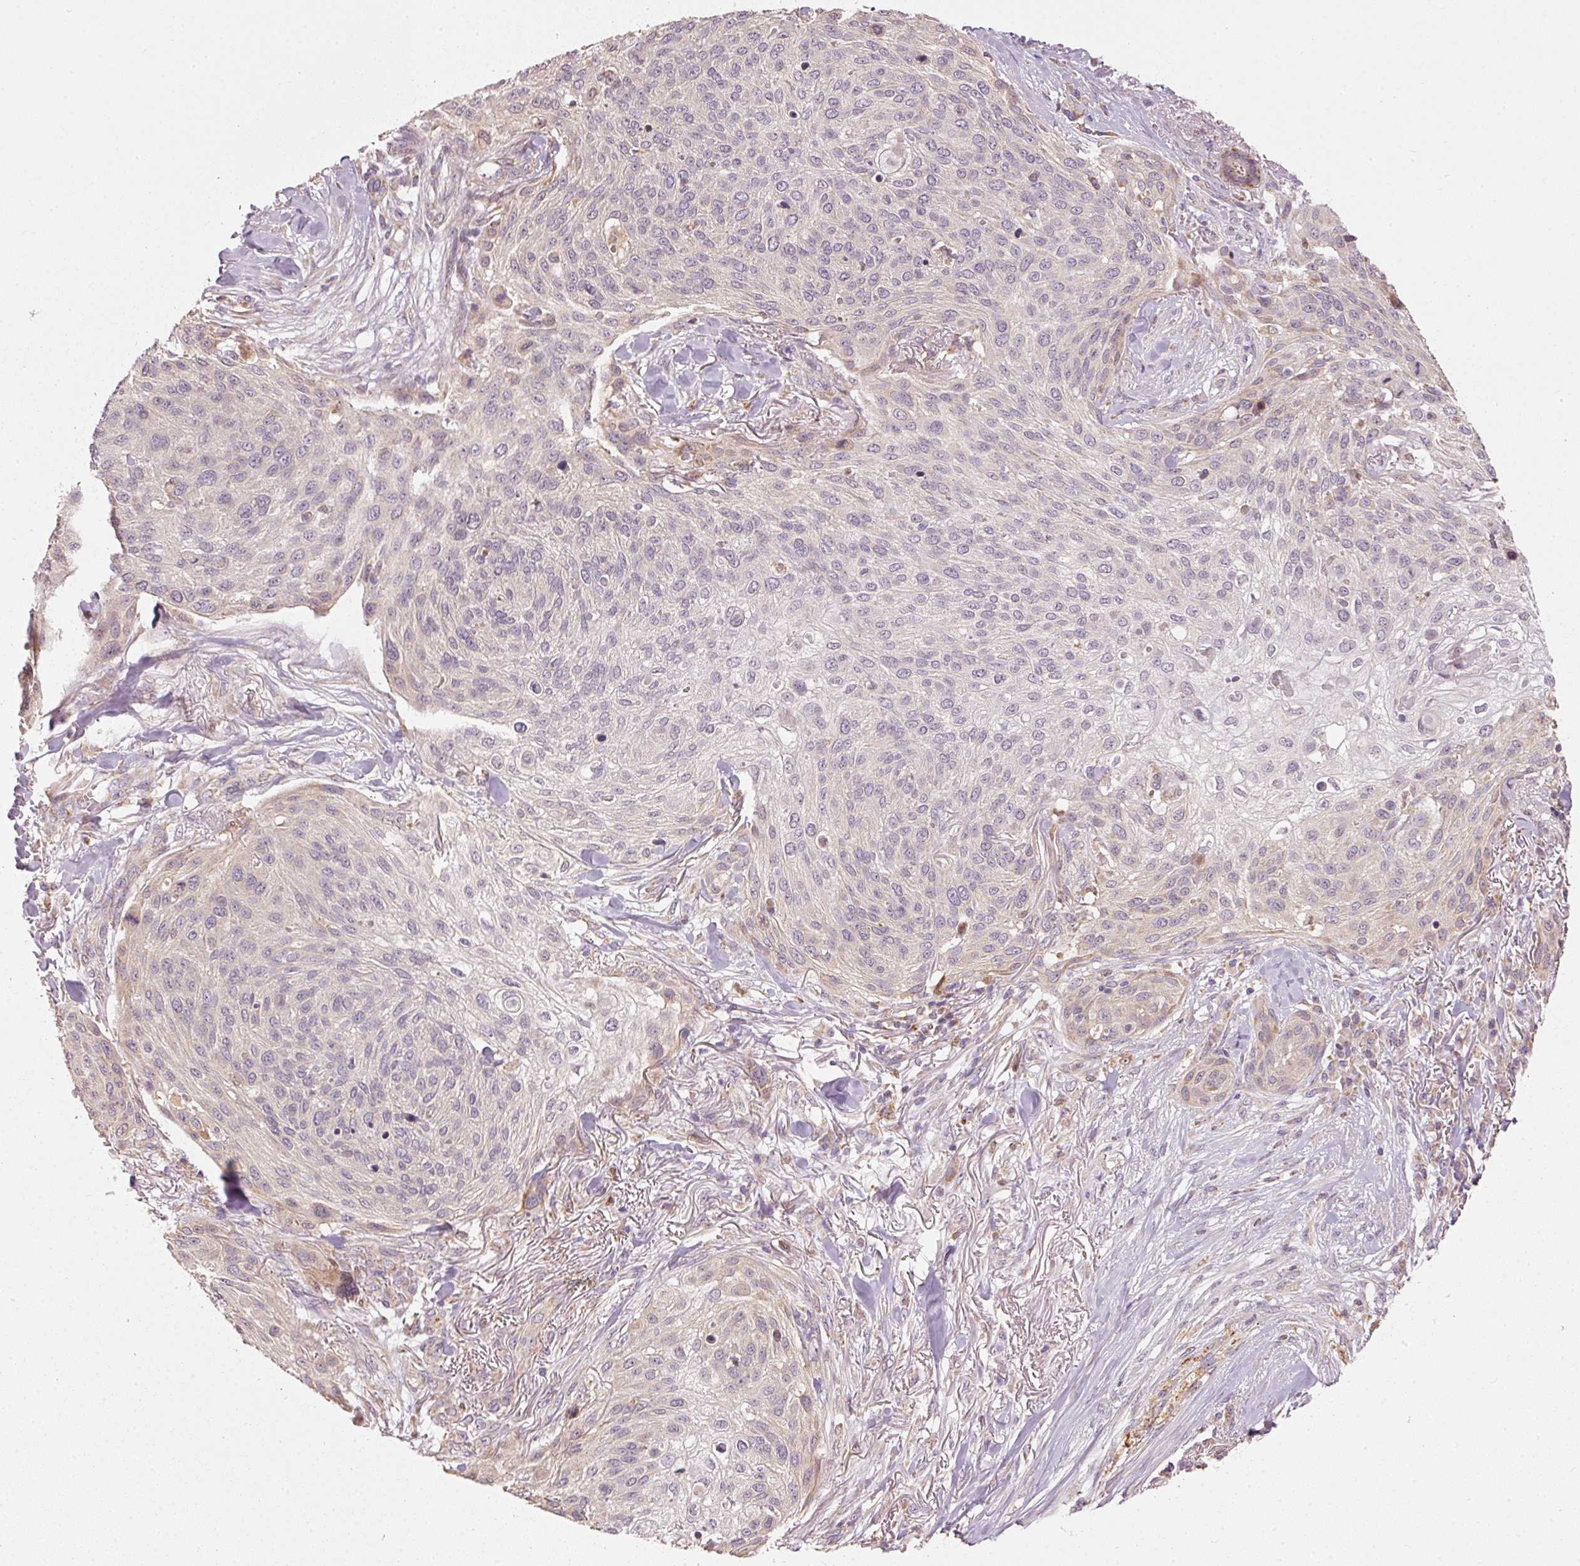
{"staining": {"intensity": "negative", "quantity": "none", "location": "none"}, "tissue": "skin cancer", "cell_type": "Tumor cells", "image_type": "cancer", "snomed": [{"axis": "morphology", "description": "Squamous cell carcinoma, NOS"}, {"axis": "topography", "description": "Skin"}], "caption": "Immunohistochemistry (IHC) micrograph of neoplastic tissue: skin cancer (squamous cell carcinoma) stained with DAB demonstrates no significant protein positivity in tumor cells.", "gene": "MTHFD1L", "patient": {"sex": "female", "age": 87}}